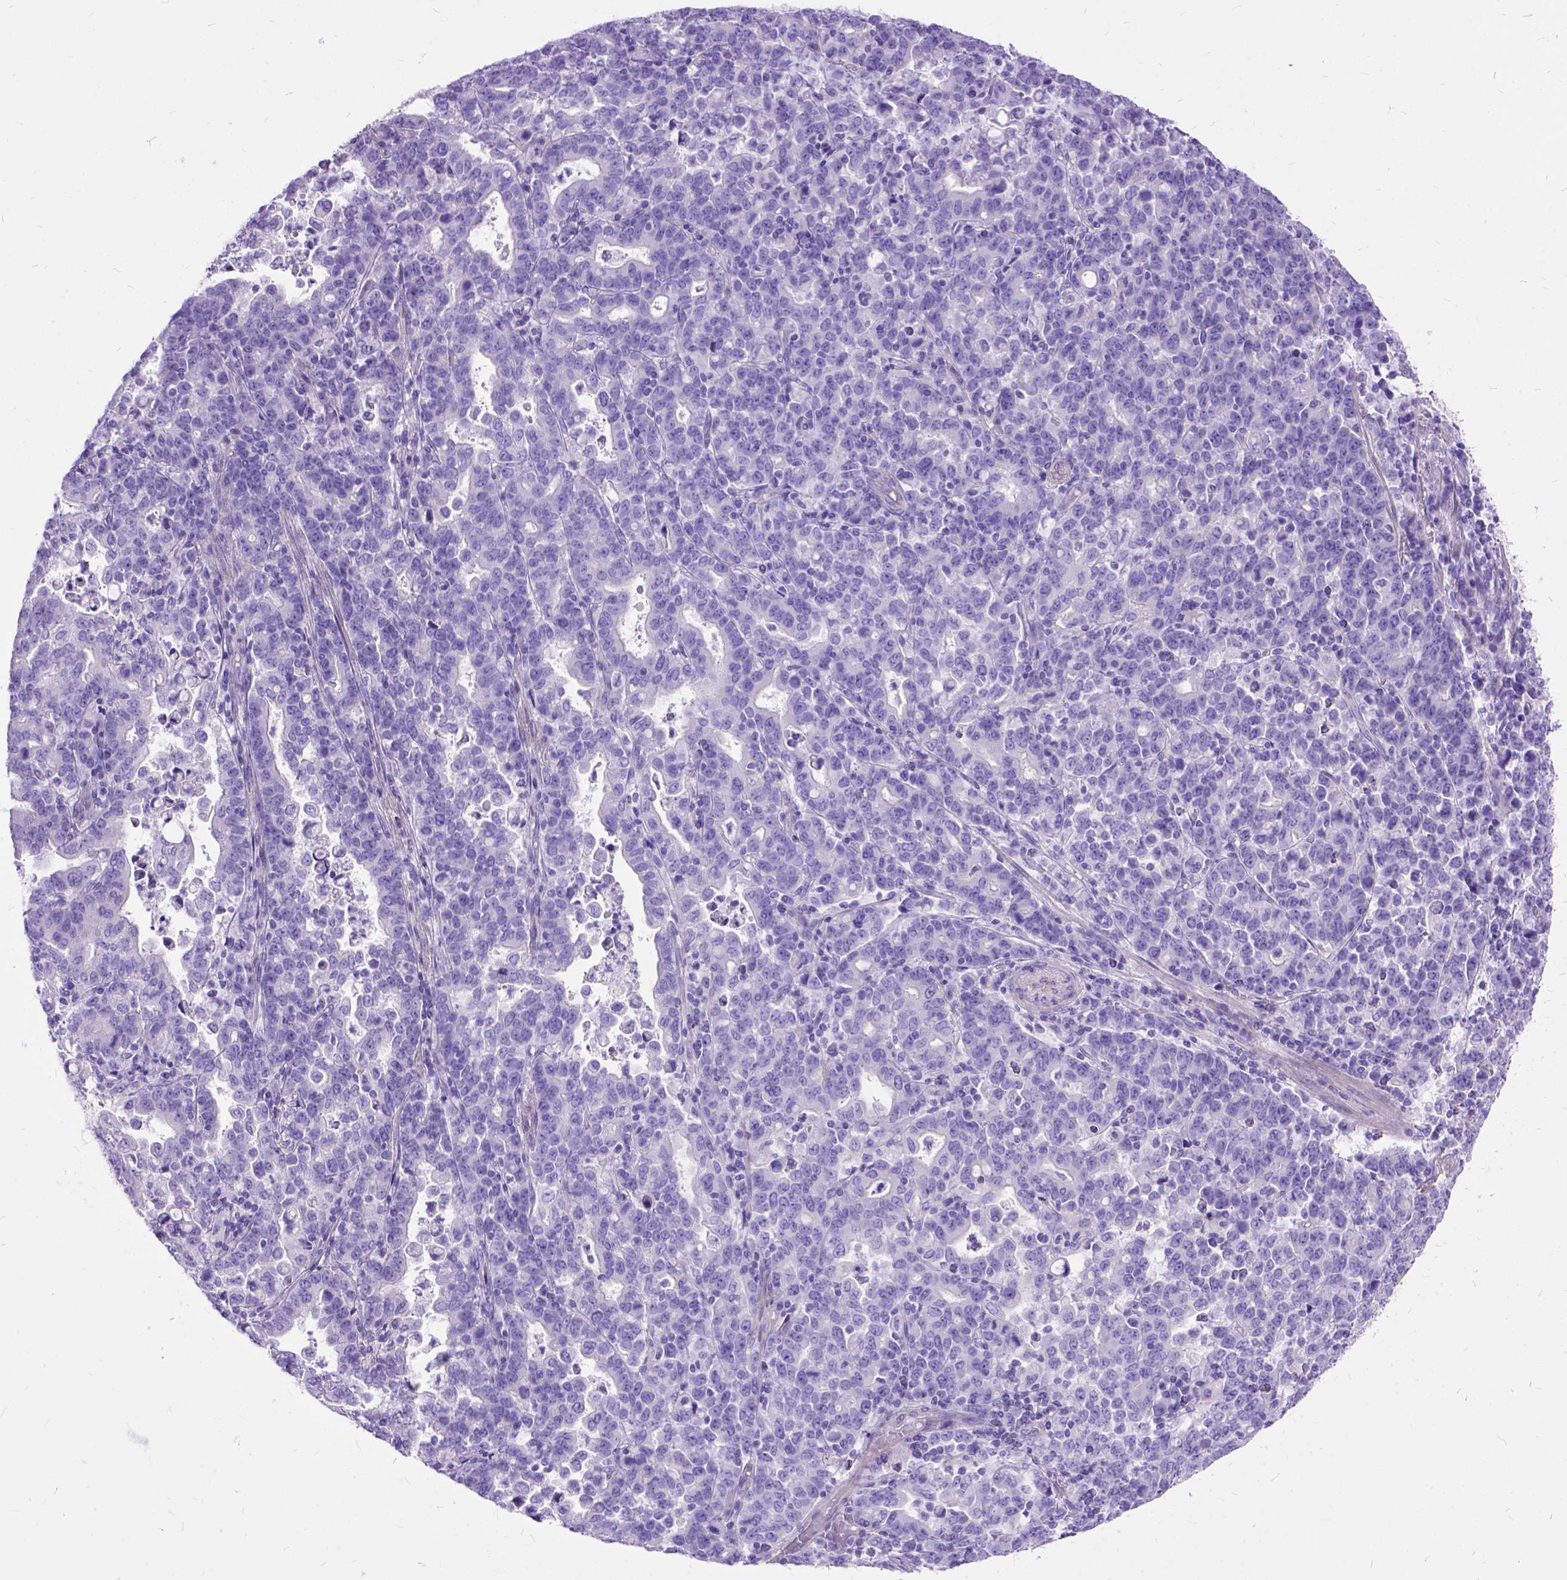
{"staining": {"intensity": "negative", "quantity": "none", "location": "none"}, "tissue": "stomach cancer", "cell_type": "Tumor cells", "image_type": "cancer", "snomed": [{"axis": "morphology", "description": "Adenocarcinoma, NOS"}, {"axis": "topography", "description": "Stomach"}], "caption": "This is an immunohistochemistry (IHC) image of adenocarcinoma (stomach). There is no expression in tumor cells.", "gene": "ARL9", "patient": {"sex": "male", "age": 82}}